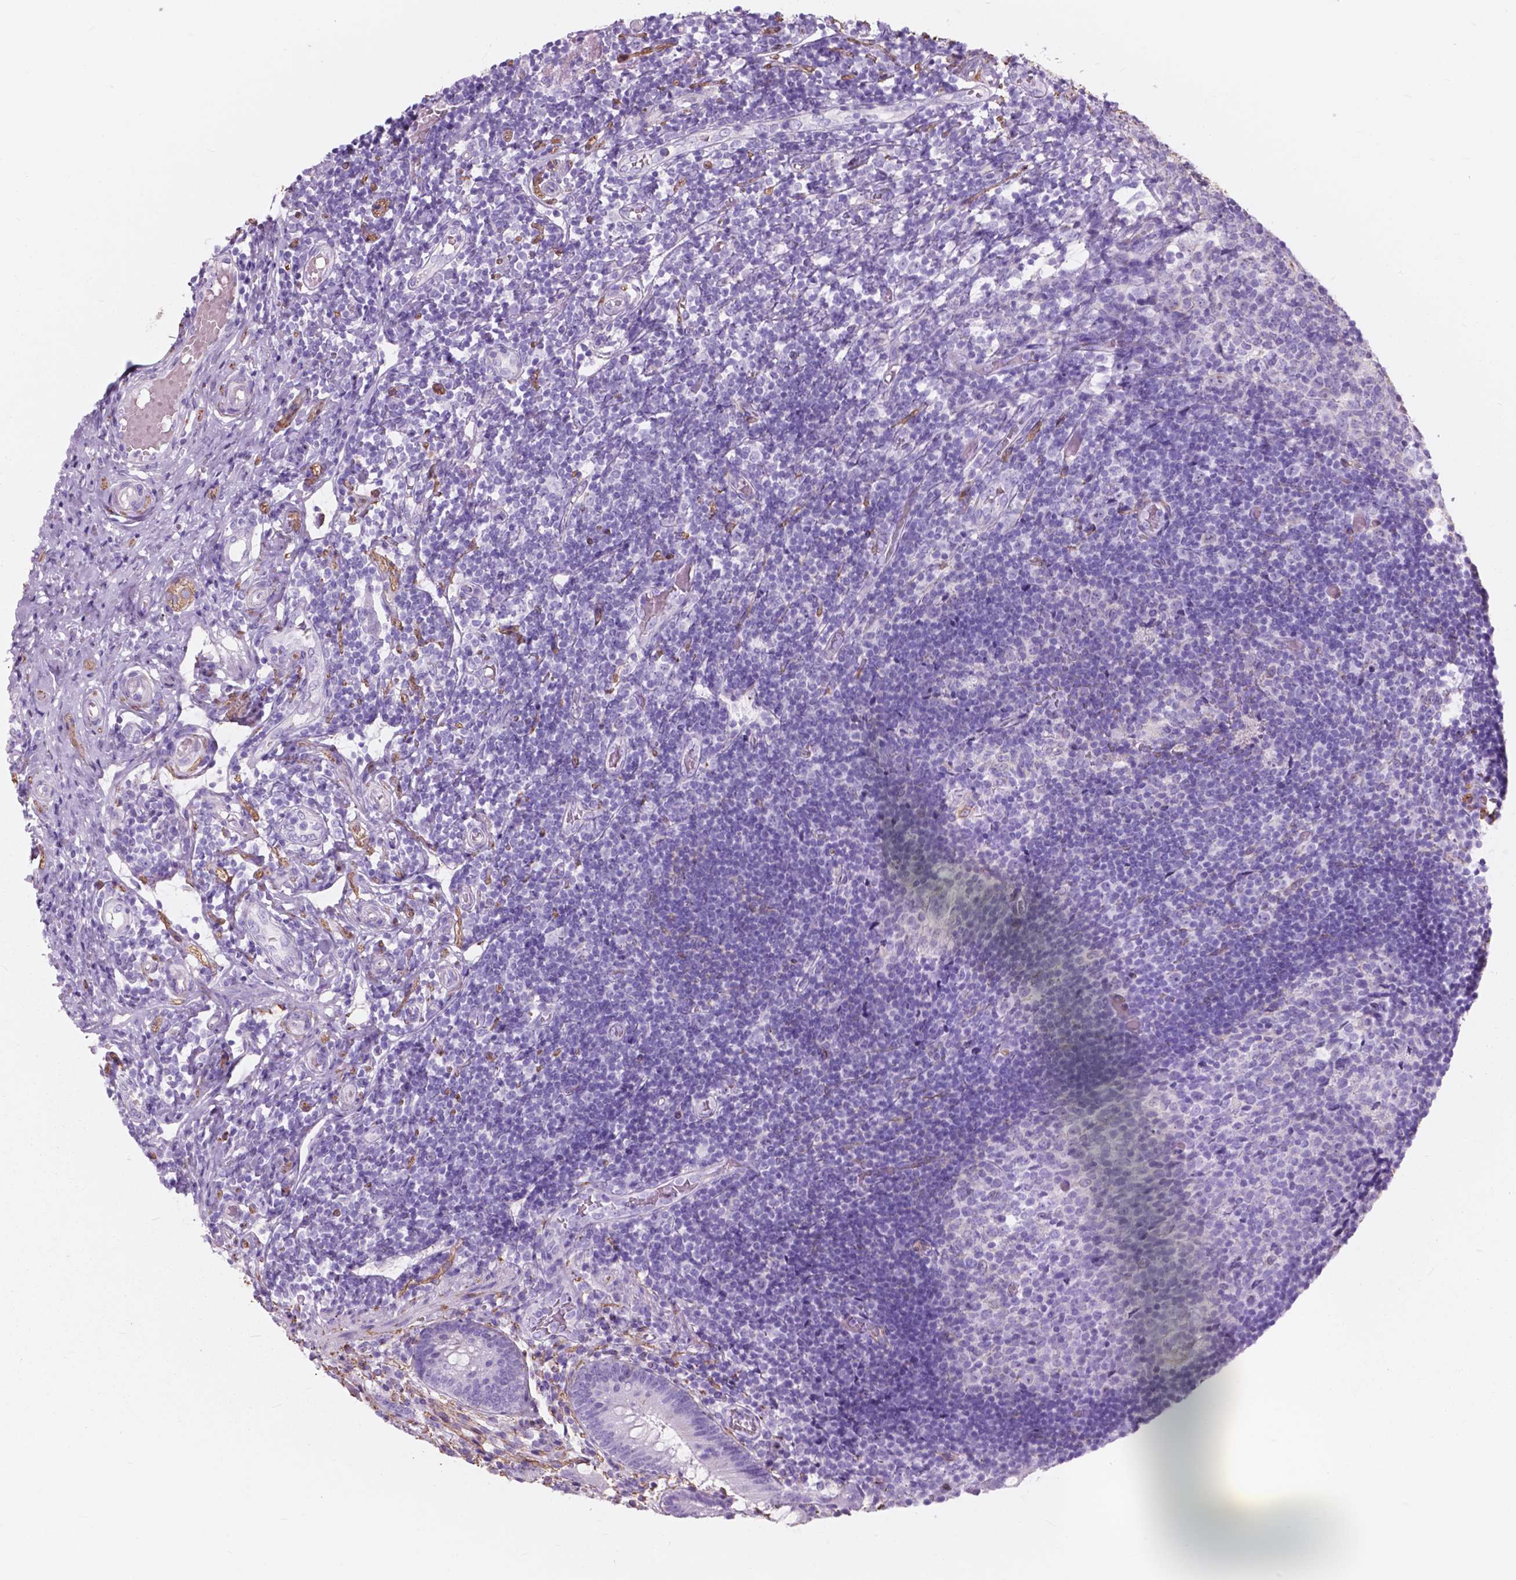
{"staining": {"intensity": "negative", "quantity": "none", "location": "none"}, "tissue": "appendix", "cell_type": "Glandular cells", "image_type": "normal", "snomed": [{"axis": "morphology", "description": "Normal tissue, NOS"}, {"axis": "topography", "description": "Appendix"}], "caption": "High magnification brightfield microscopy of normal appendix stained with DAB (brown) and counterstained with hematoxylin (blue): glandular cells show no significant positivity.", "gene": "FXYD2", "patient": {"sex": "female", "age": 32}}